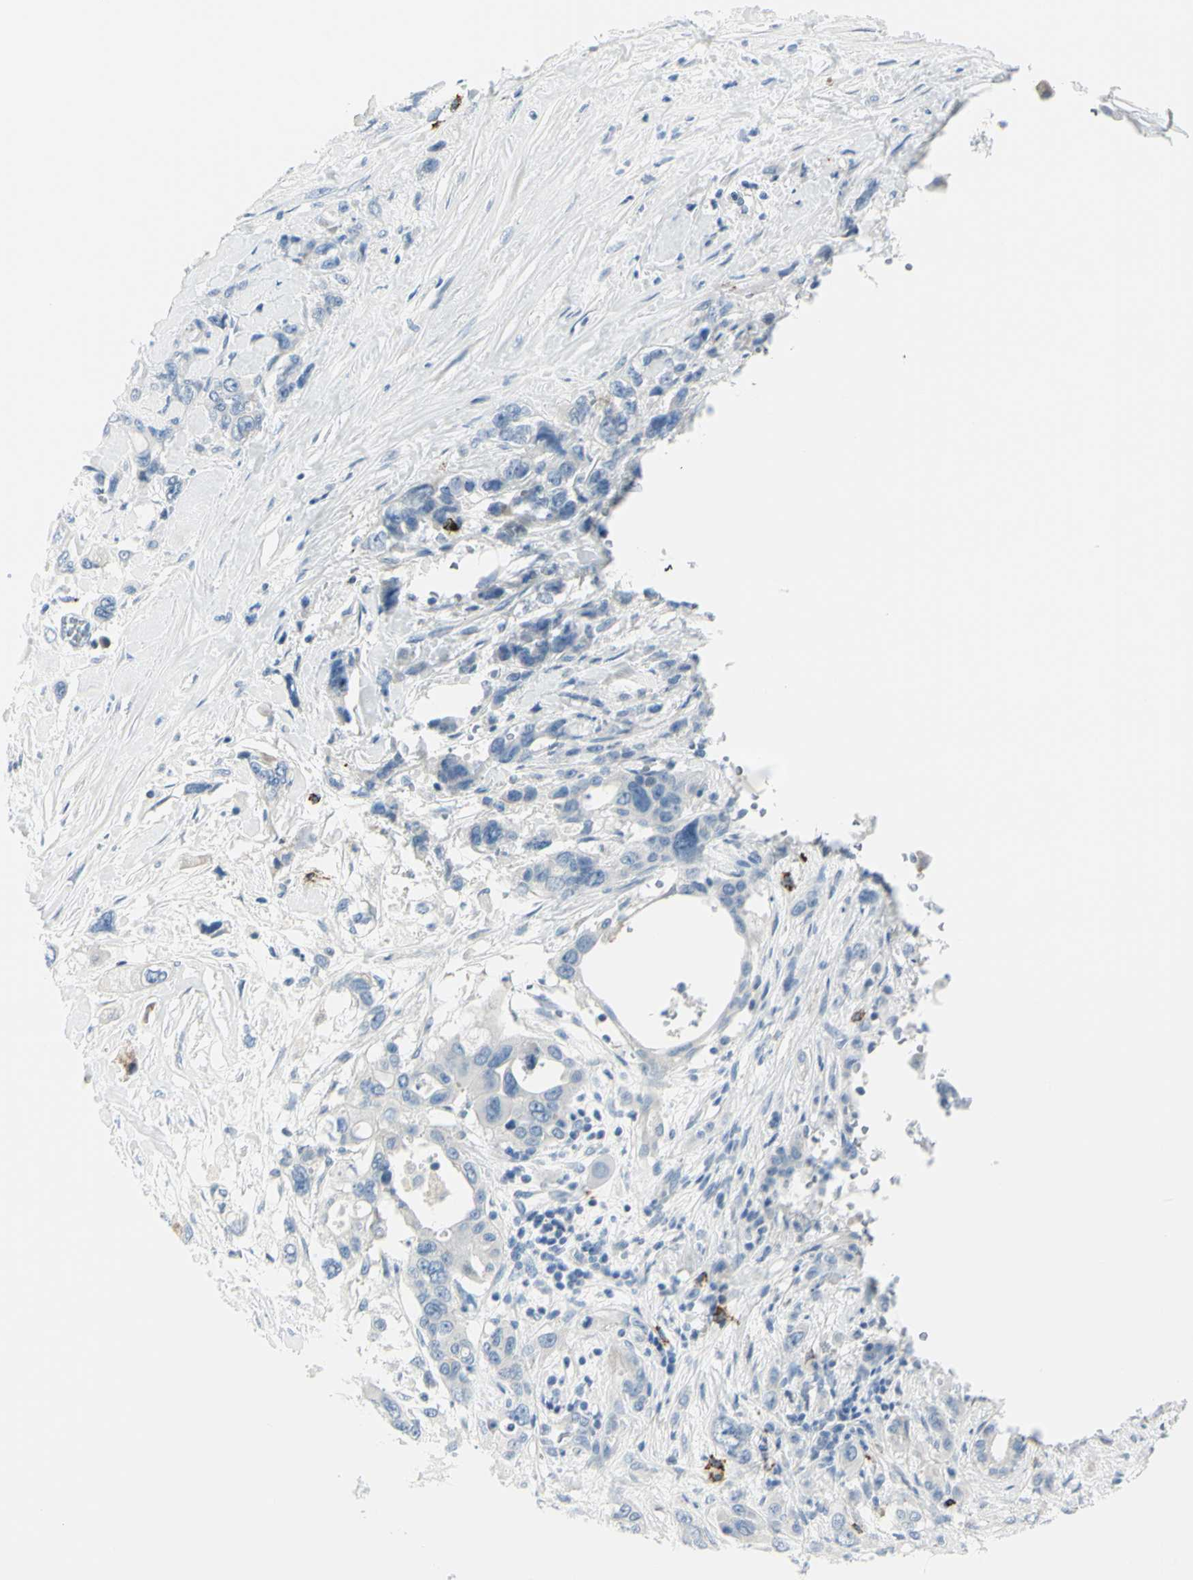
{"staining": {"intensity": "negative", "quantity": "none", "location": "none"}, "tissue": "pancreatic cancer", "cell_type": "Tumor cells", "image_type": "cancer", "snomed": [{"axis": "morphology", "description": "Adenocarcinoma, NOS"}, {"axis": "topography", "description": "Pancreas"}], "caption": "Tumor cells show no significant staining in pancreatic cancer.", "gene": "DLG4", "patient": {"sex": "male", "age": 46}}